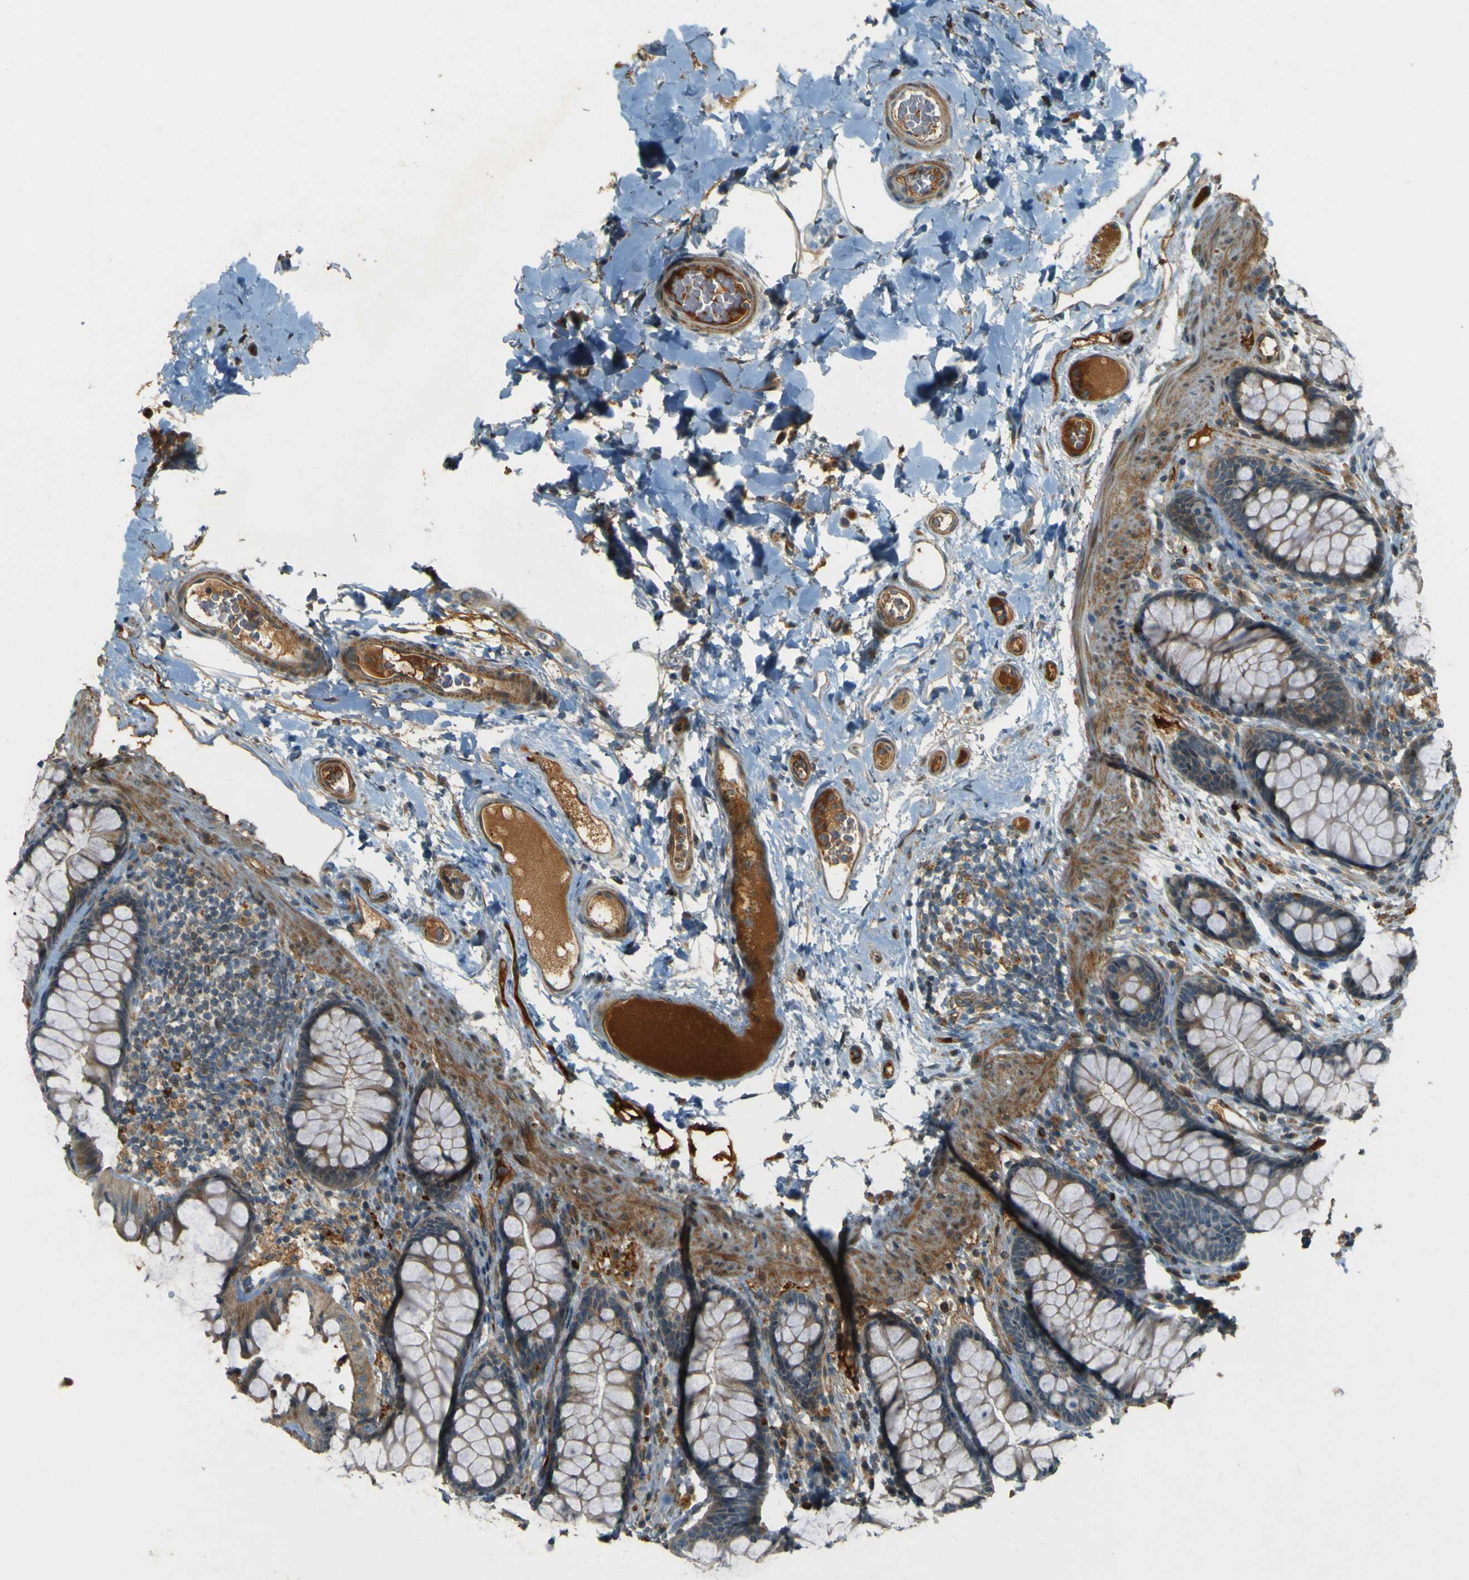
{"staining": {"intensity": "moderate", "quantity": ">75%", "location": "cytoplasmic/membranous"}, "tissue": "colon", "cell_type": "Endothelial cells", "image_type": "normal", "snomed": [{"axis": "morphology", "description": "Normal tissue, NOS"}, {"axis": "topography", "description": "Colon"}], "caption": "Immunohistochemistry staining of unremarkable colon, which exhibits medium levels of moderate cytoplasmic/membranous positivity in approximately >75% of endothelial cells indicating moderate cytoplasmic/membranous protein expression. The staining was performed using DAB (brown) for protein detection and nuclei were counterstained in hematoxylin (blue).", "gene": "LPCAT1", "patient": {"sex": "female", "age": 55}}